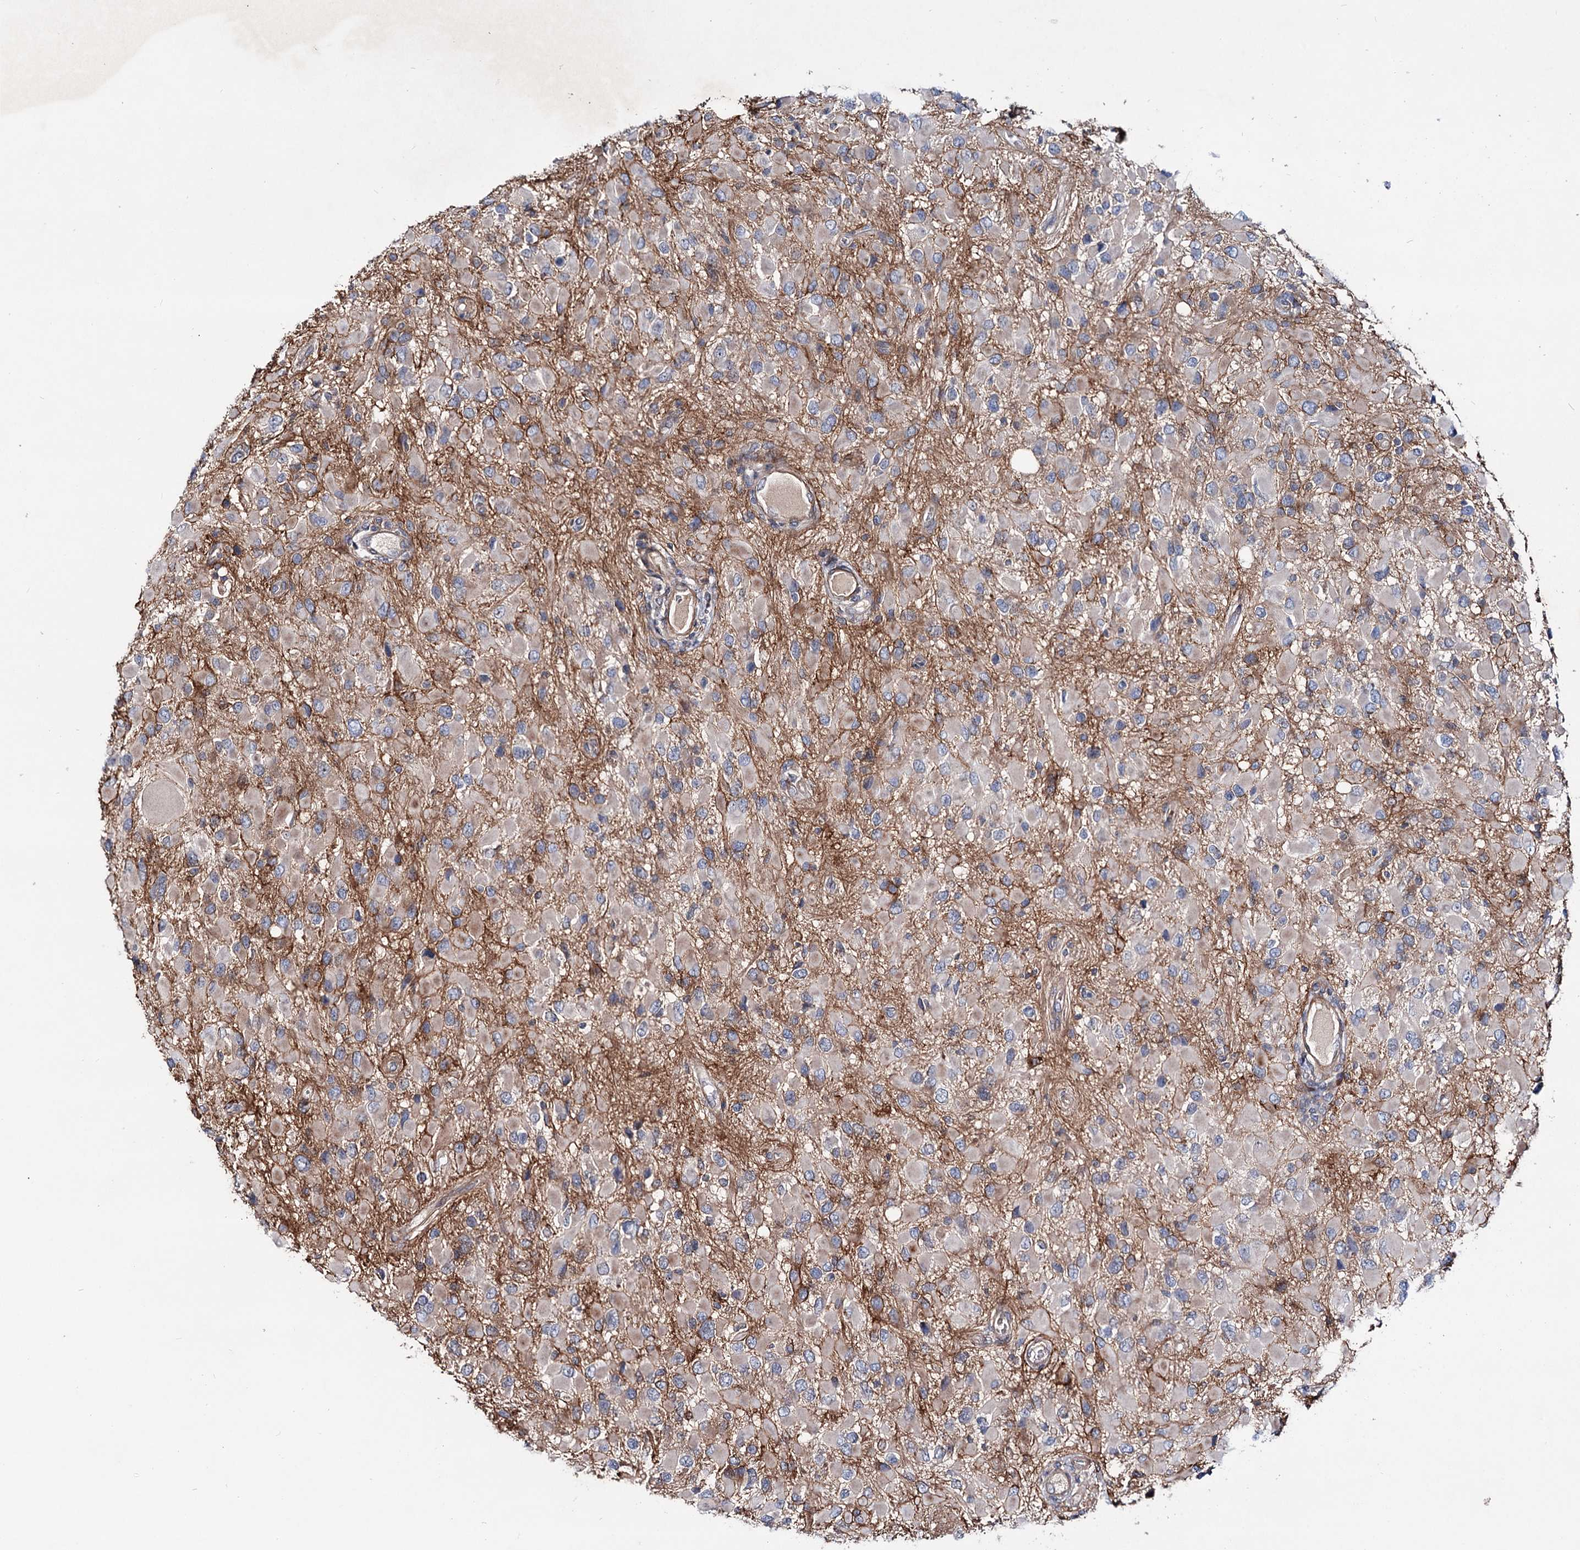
{"staining": {"intensity": "weak", "quantity": "<25%", "location": "cytoplasmic/membranous"}, "tissue": "glioma", "cell_type": "Tumor cells", "image_type": "cancer", "snomed": [{"axis": "morphology", "description": "Glioma, malignant, High grade"}, {"axis": "topography", "description": "Brain"}], "caption": "Tumor cells are negative for protein expression in human malignant high-grade glioma.", "gene": "PTDSS2", "patient": {"sex": "male", "age": 53}}